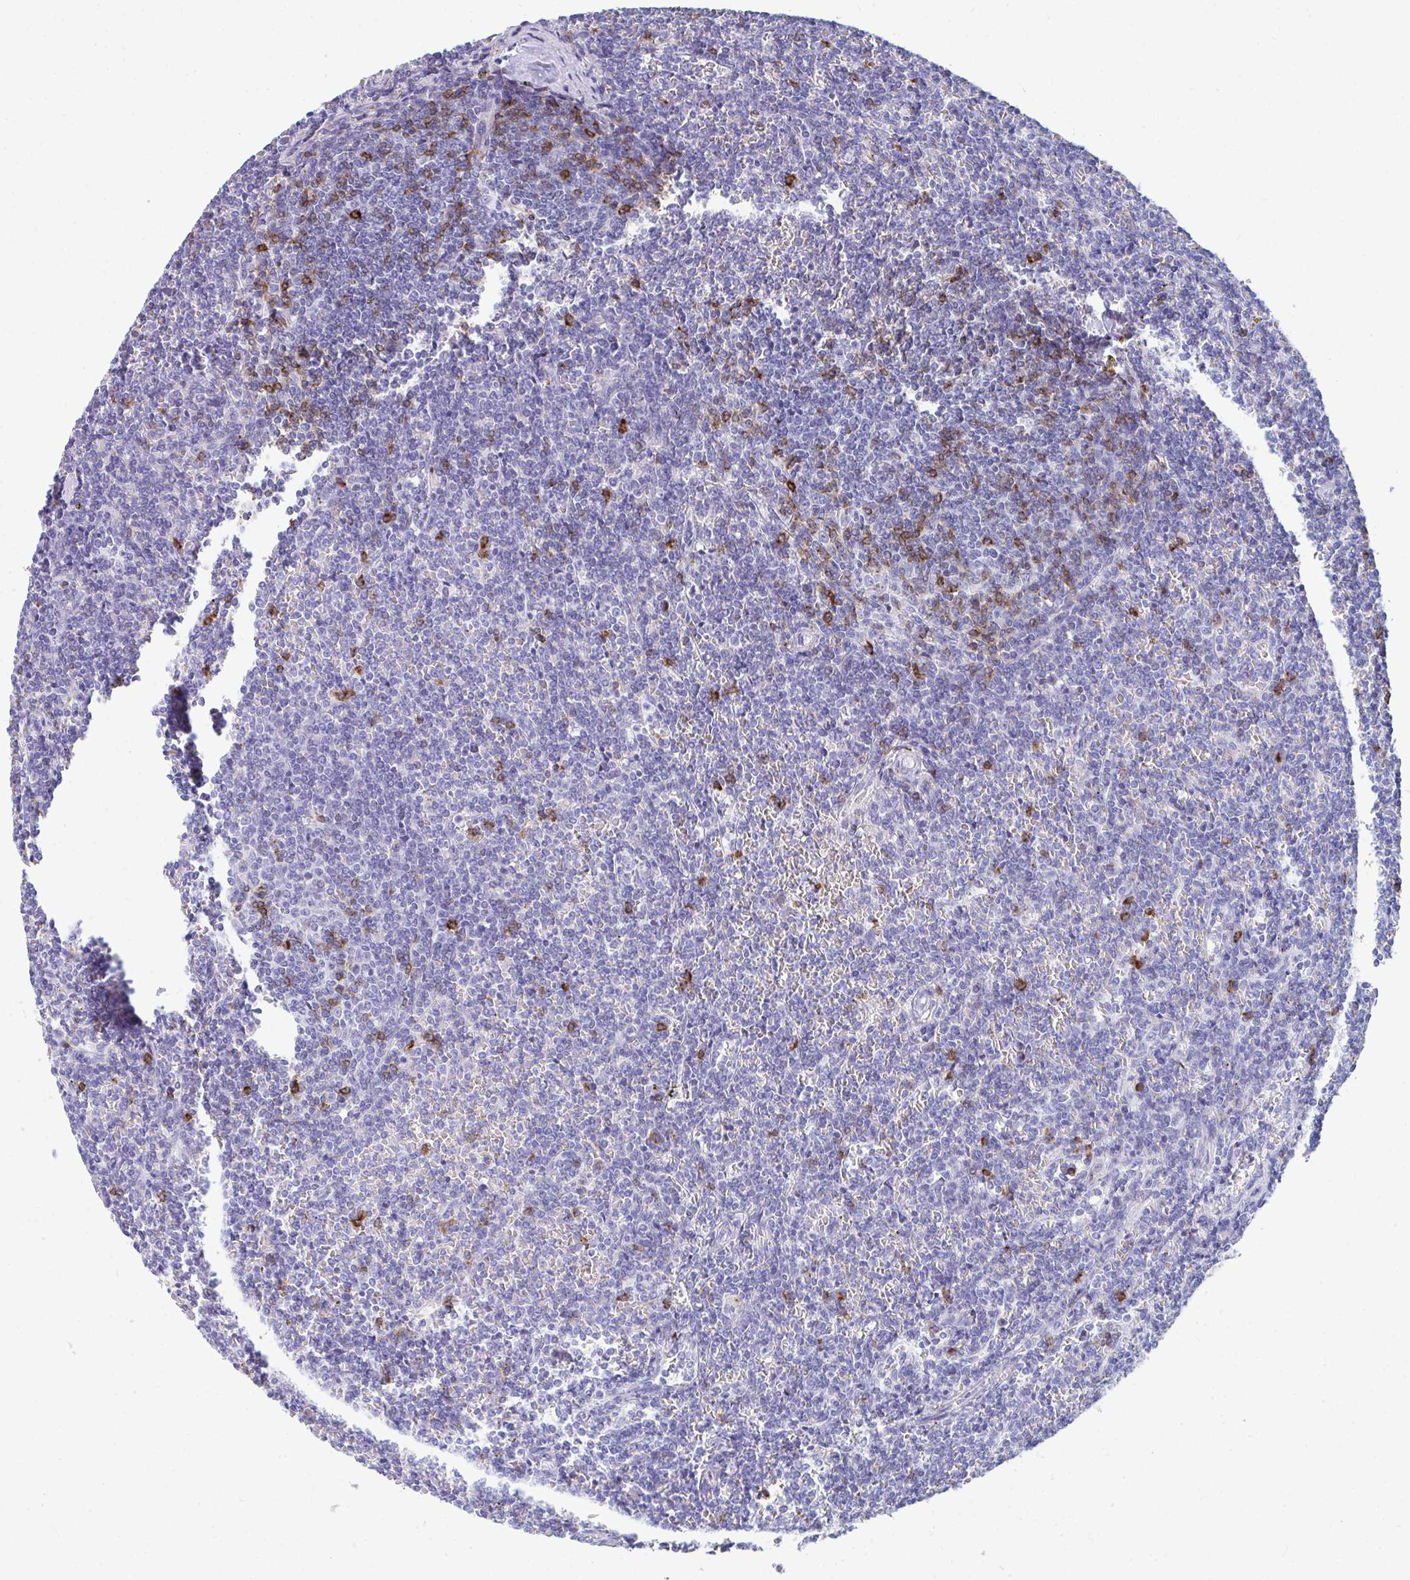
{"staining": {"intensity": "negative", "quantity": "none", "location": "none"}, "tissue": "lymphoma", "cell_type": "Tumor cells", "image_type": "cancer", "snomed": [{"axis": "morphology", "description": "Malignant lymphoma, non-Hodgkin's type, Low grade"}, {"axis": "topography", "description": "Spleen"}], "caption": "High power microscopy photomicrograph of an immunohistochemistry photomicrograph of malignant lymphoma, non-Hodgkin's type (low-grade), revealing no significant staining in tumor cells.", "gene": "CD7", "patient": {"sex": "male", "age": 78}}